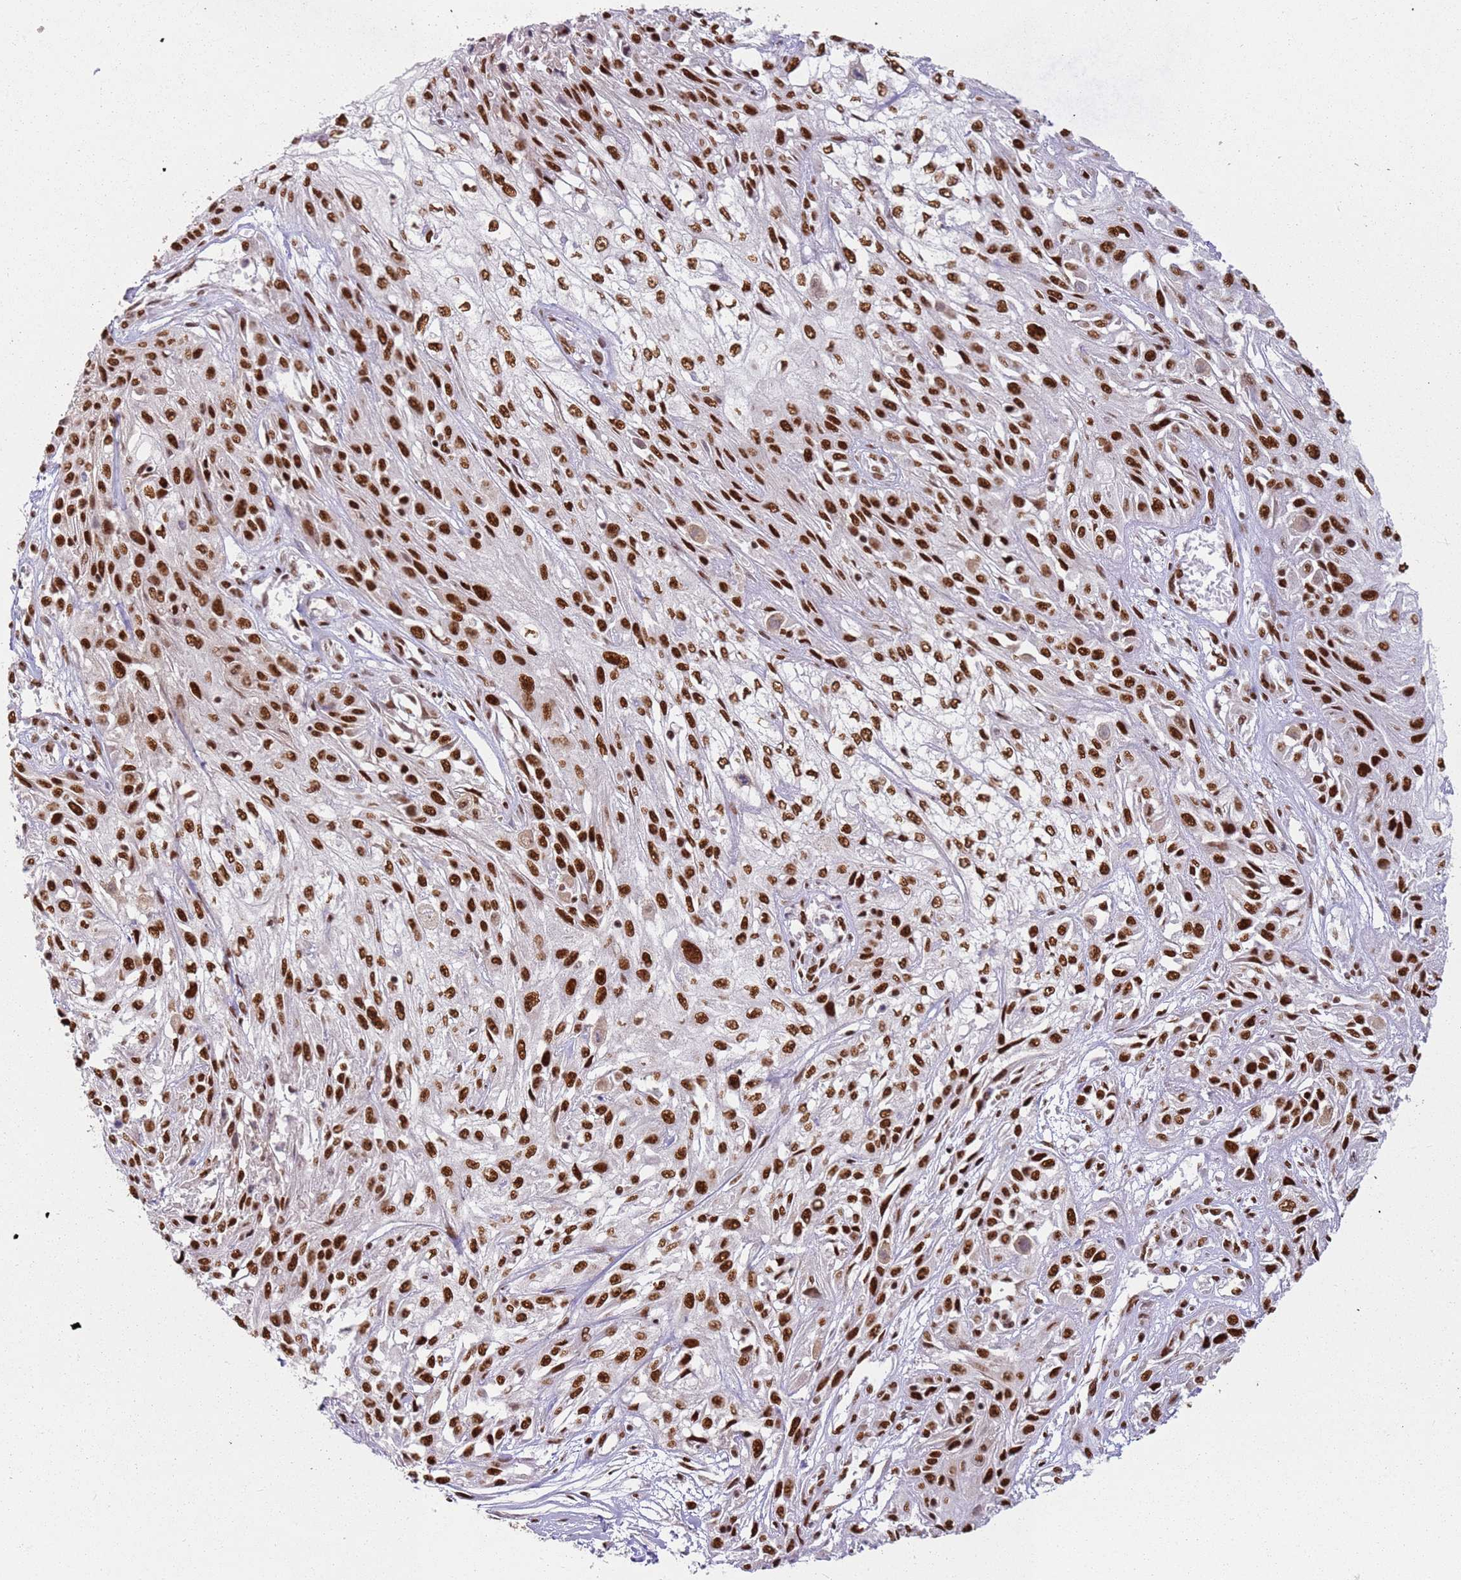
{"staining": {"intensity": "strong", "quantity": ">75%", "location": "nuclear"}, "tissue": "skin cancer", "cell_type": "Tumor cells", "image_type": "cancer", "snomed": [{"axis": "morphology", "description": "Squamous cell carcinoma, NOS"}, {"axis": "morphology", "description": "Squamous cell carcinoma, metastatic, NOS"}, {"axis": "topography", "description": "Skin"}, {"axis": "topography", "description": "Lymph node"}], "caption": "Skin cancer stained with DAB (3,3'-diaminobenzidine) IHC reveals high levels of strong nuclear positivity in about >75% of tumor cells.", "gene": "TENT4A", "patient": {"sex": "male", "age": 75}}